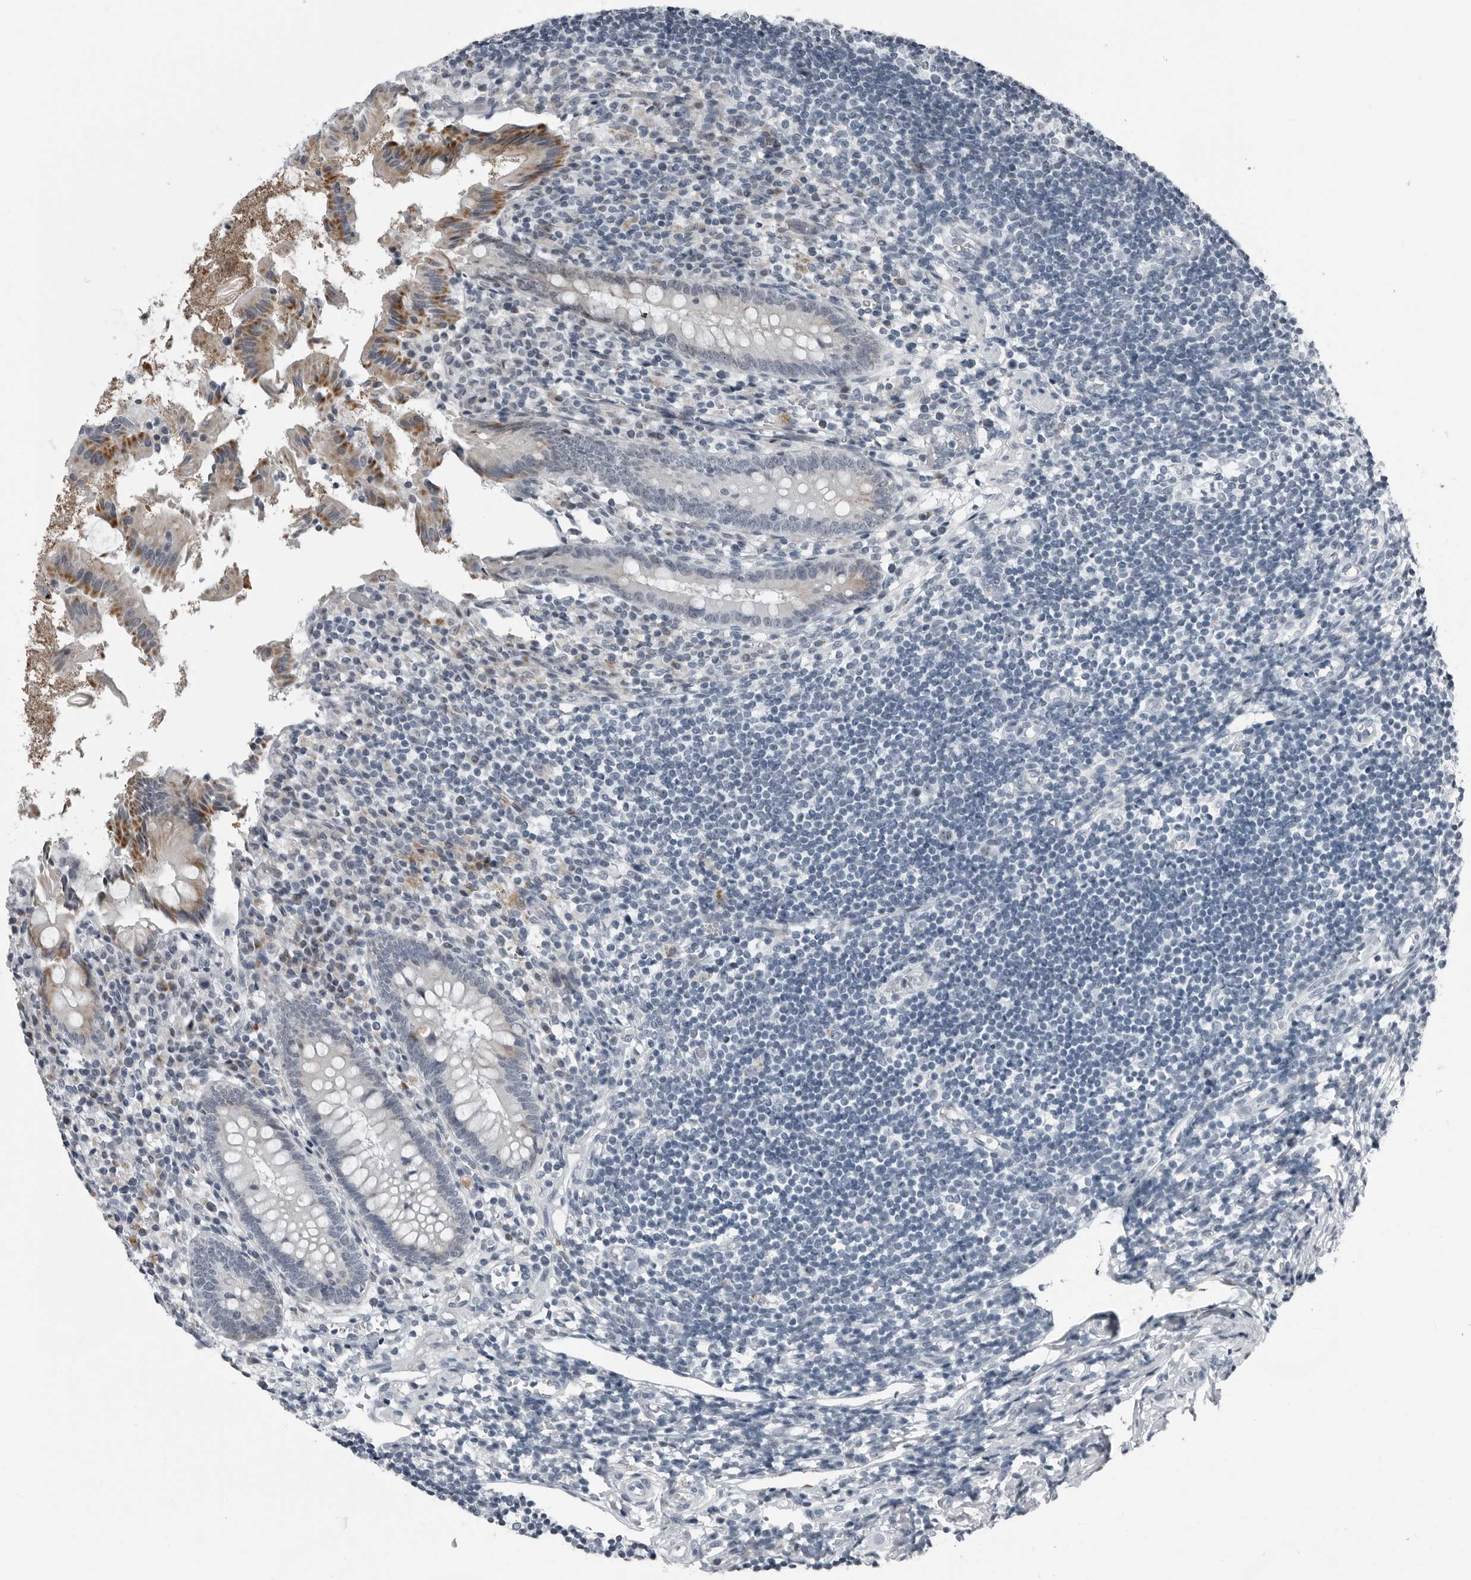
{"staining": {"intensity": "moderate", "quantity": "25%-75%", "location": "cytoplasmic/membranous"}, "tissue": "appendix", "cell_type": "Glandular cells", "image_type": "normal", "snomed": [{"axis": "morphology", "description": "Normal tissue, NOS"}, {"axis": "topography", "description": "Appendix"}], "caption": "Glandular cells reveal medium levels of moderate cytoplasmic/membranous positivity in about 25%-75% of cells in benign appendix.", "gene": "PDCD11", "patient": {"sex": "female", "age": 17}}